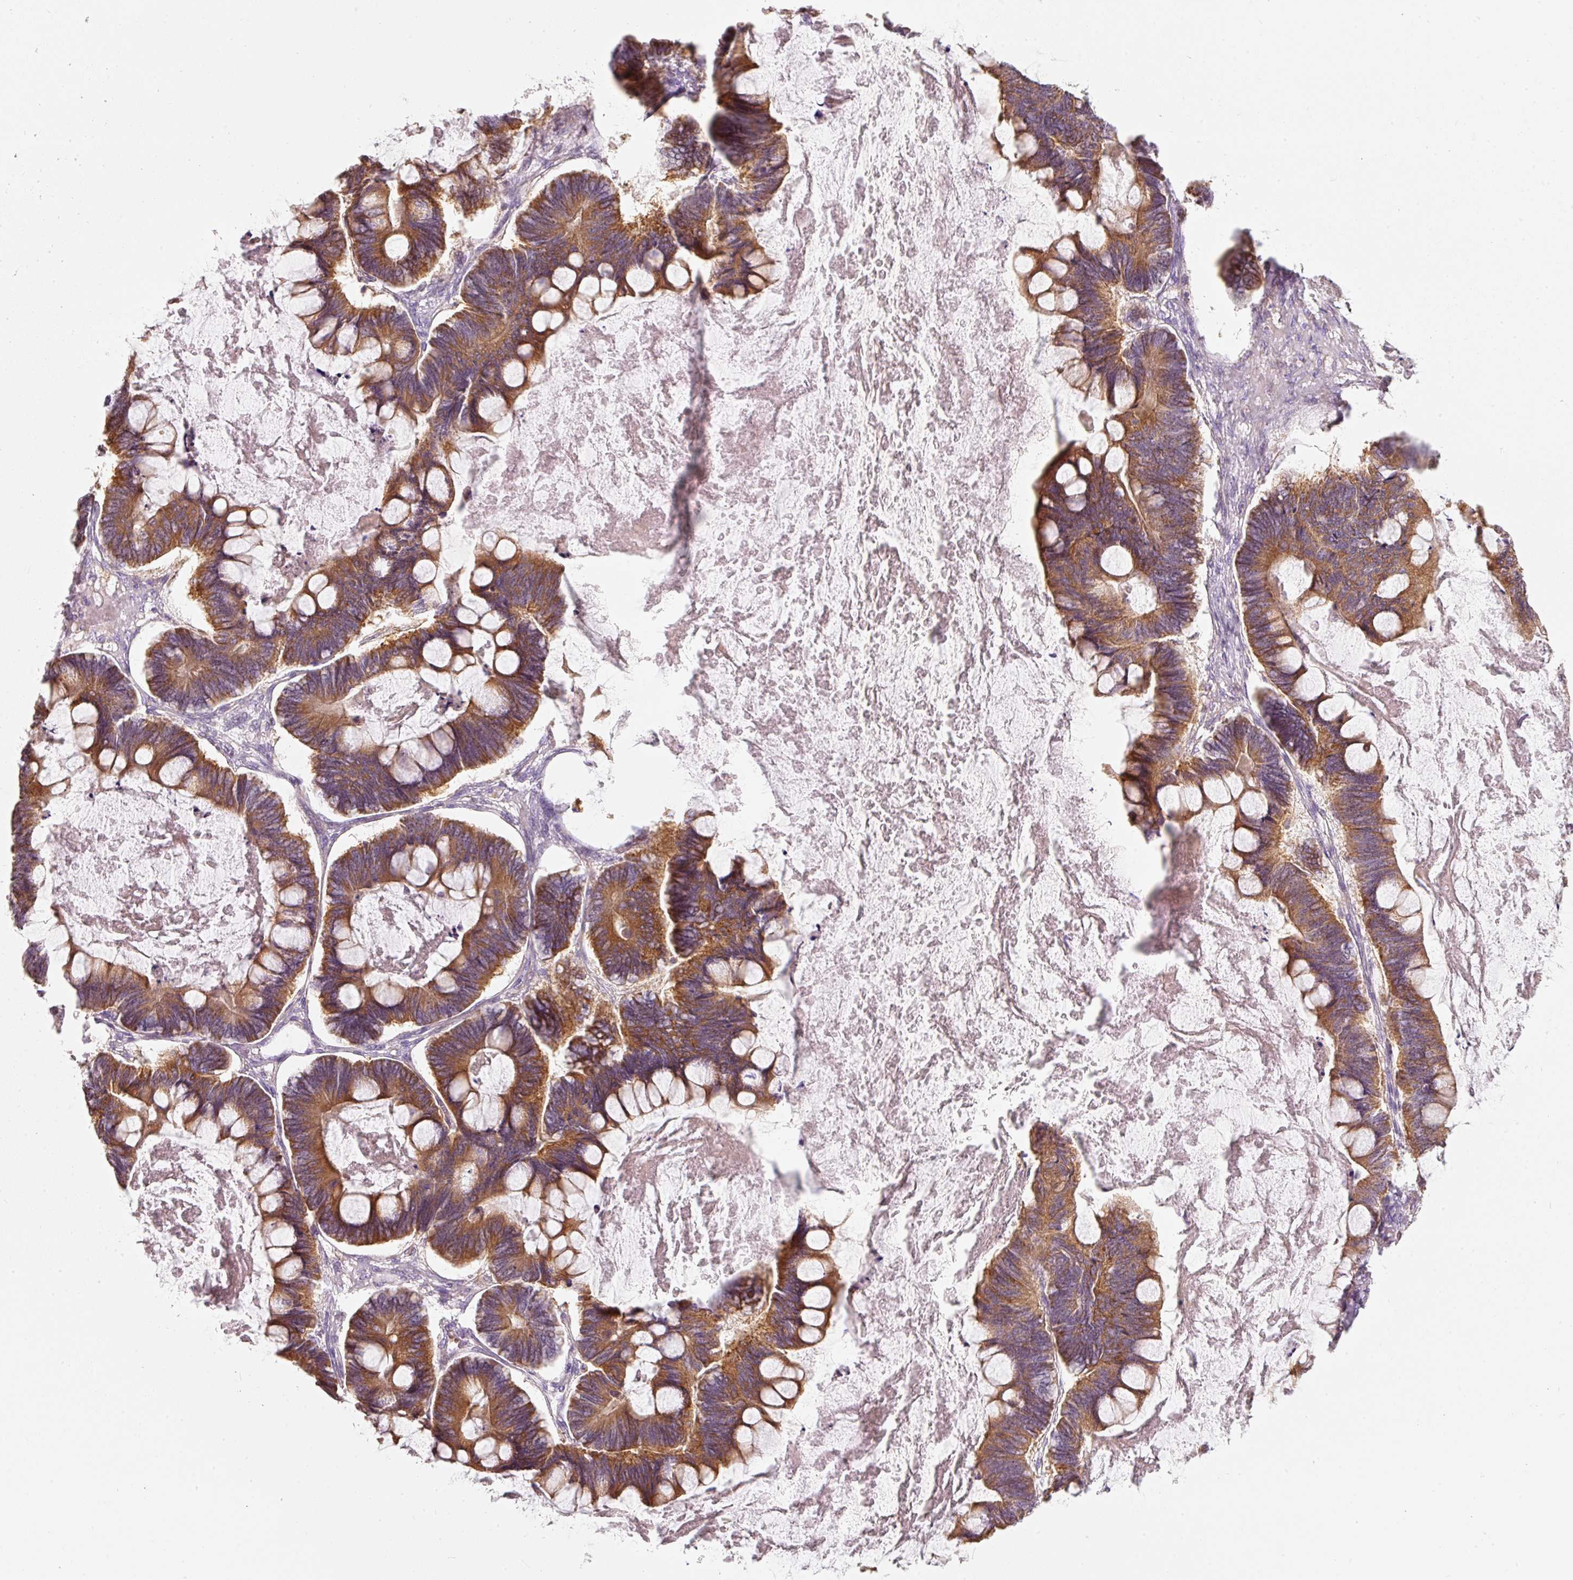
{"staining": {"intensity": "strong", "quantity": ">75%", "location": "cytoplasmic/membranous"}, "tissue": "ovarian cancer", "cell_type": "Tumor cells", "image_type": "cancer", "snomed": [{"axis": "morphology", "description": "Cystadenocarcinoma, mucinous, NOS"}, {"axis": "topography", "description": "Ovary"}], "caption": "Brown immunohistochemical staining in human ovarian mucinous cystadenocarcinoma reveals strong cytoplasmic/membranous expression in about >75% of tumor cells. The protein of interest is shown in brown color, while the nuclei are stained blue.", "gene": "IQGAP2", "patient": {"sex": "female", "age": 61}}